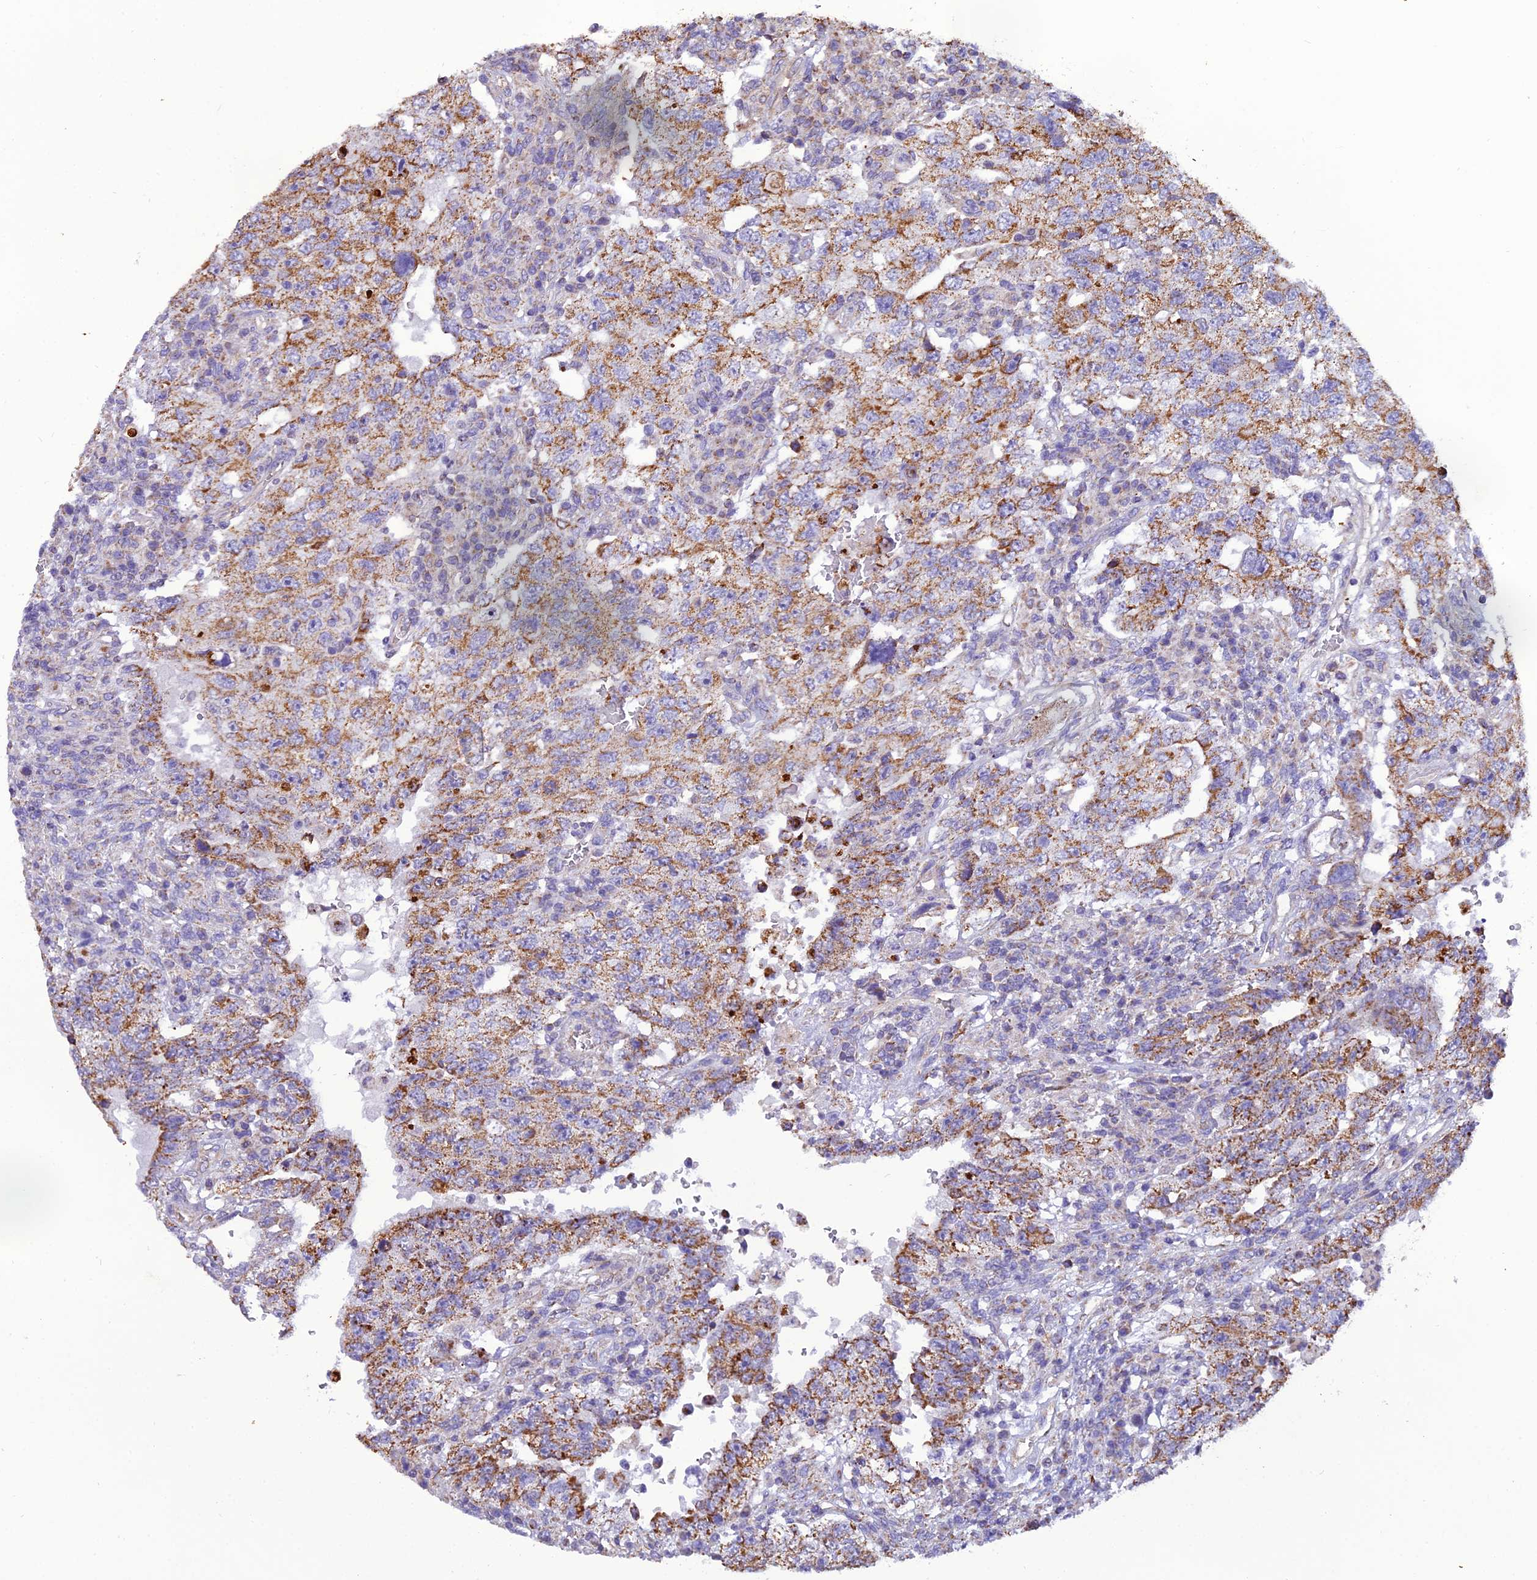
{"staining": {"intensity": "moderate", "quantity": ">75%", "location": "cytoplasmic/membranous"}, "tissue": "testis cancer", "cell_type": "Tumor cells", "image_type": "cancer", "snomed": [{"axis": "morphology", "description": "Carcinoma, Embryonal, NOS"}, {"axis": "topography", "description": "Testis"}], "caption": "An immunohistochemistry (IHC) histopathology image of tumor tissue is shown. Protein staining in brown highlights moderate cytoplasmic/membranous positivity in testis embryonal carcinoma within tumor cells. (Brightfield microscopy of DAB IHC at high magnification).", "gene": "GPD1", "patient": {"sex": "male", "age": 26}}